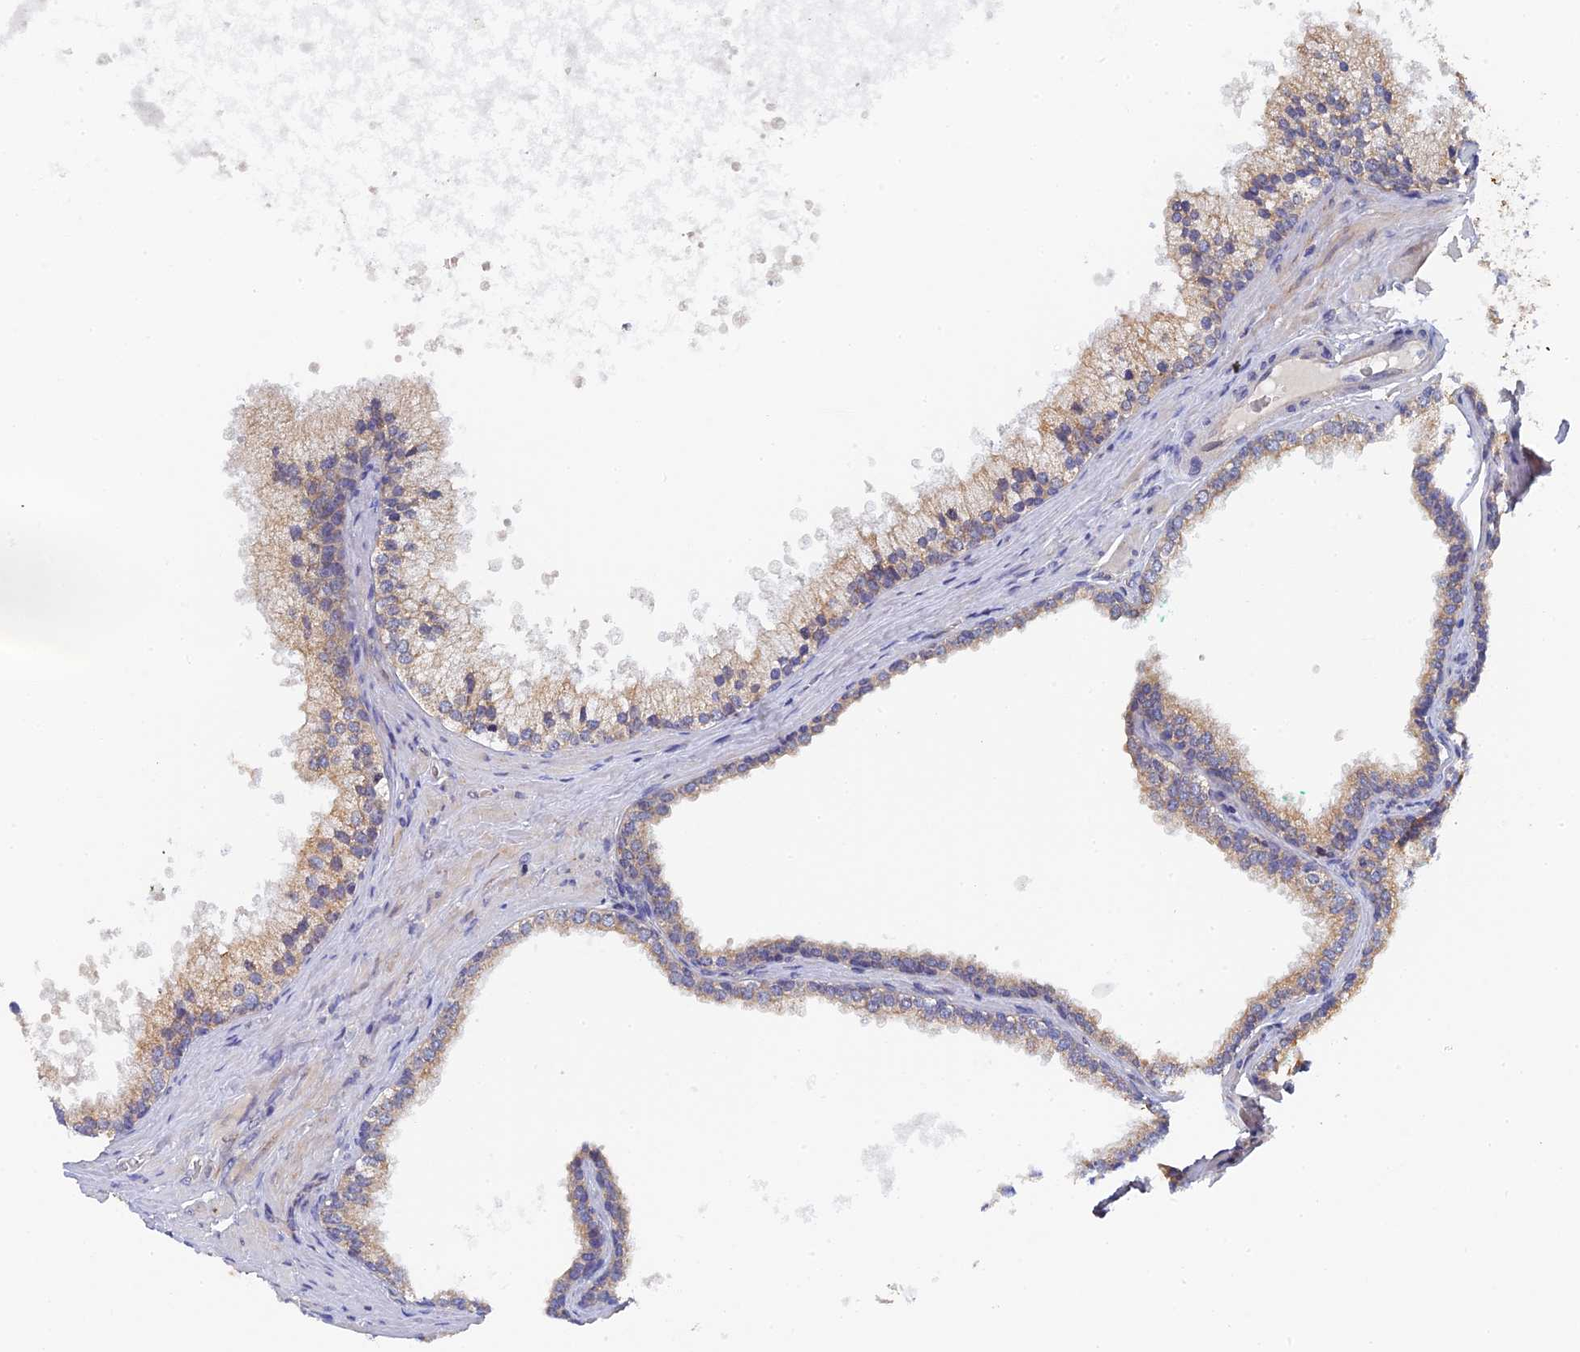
{"staining": {"intensity": "moderate", "quantity": "25%-75%", "location": "cytoplasmic/membranous"}, "tissue": "prostate", "cell_type": "Glandular cells", "image_type": "normal", "snomed": [{"axis": "morphology", "description": "Normal tissue, NOS"}, {"axis": "topography", "description": "Prostate"}], "caption": "Protein staining exhibits moderate cytoplasmic/membranous staining in about 25%-75% of glandular cells in unremarkable prostate. (DAB (3,3'-diaminobenzidine) IHC with brightfield microscopy, high magnification).", "gene": "MIGA2", "patient": {"sex": "male", "age": 60}}